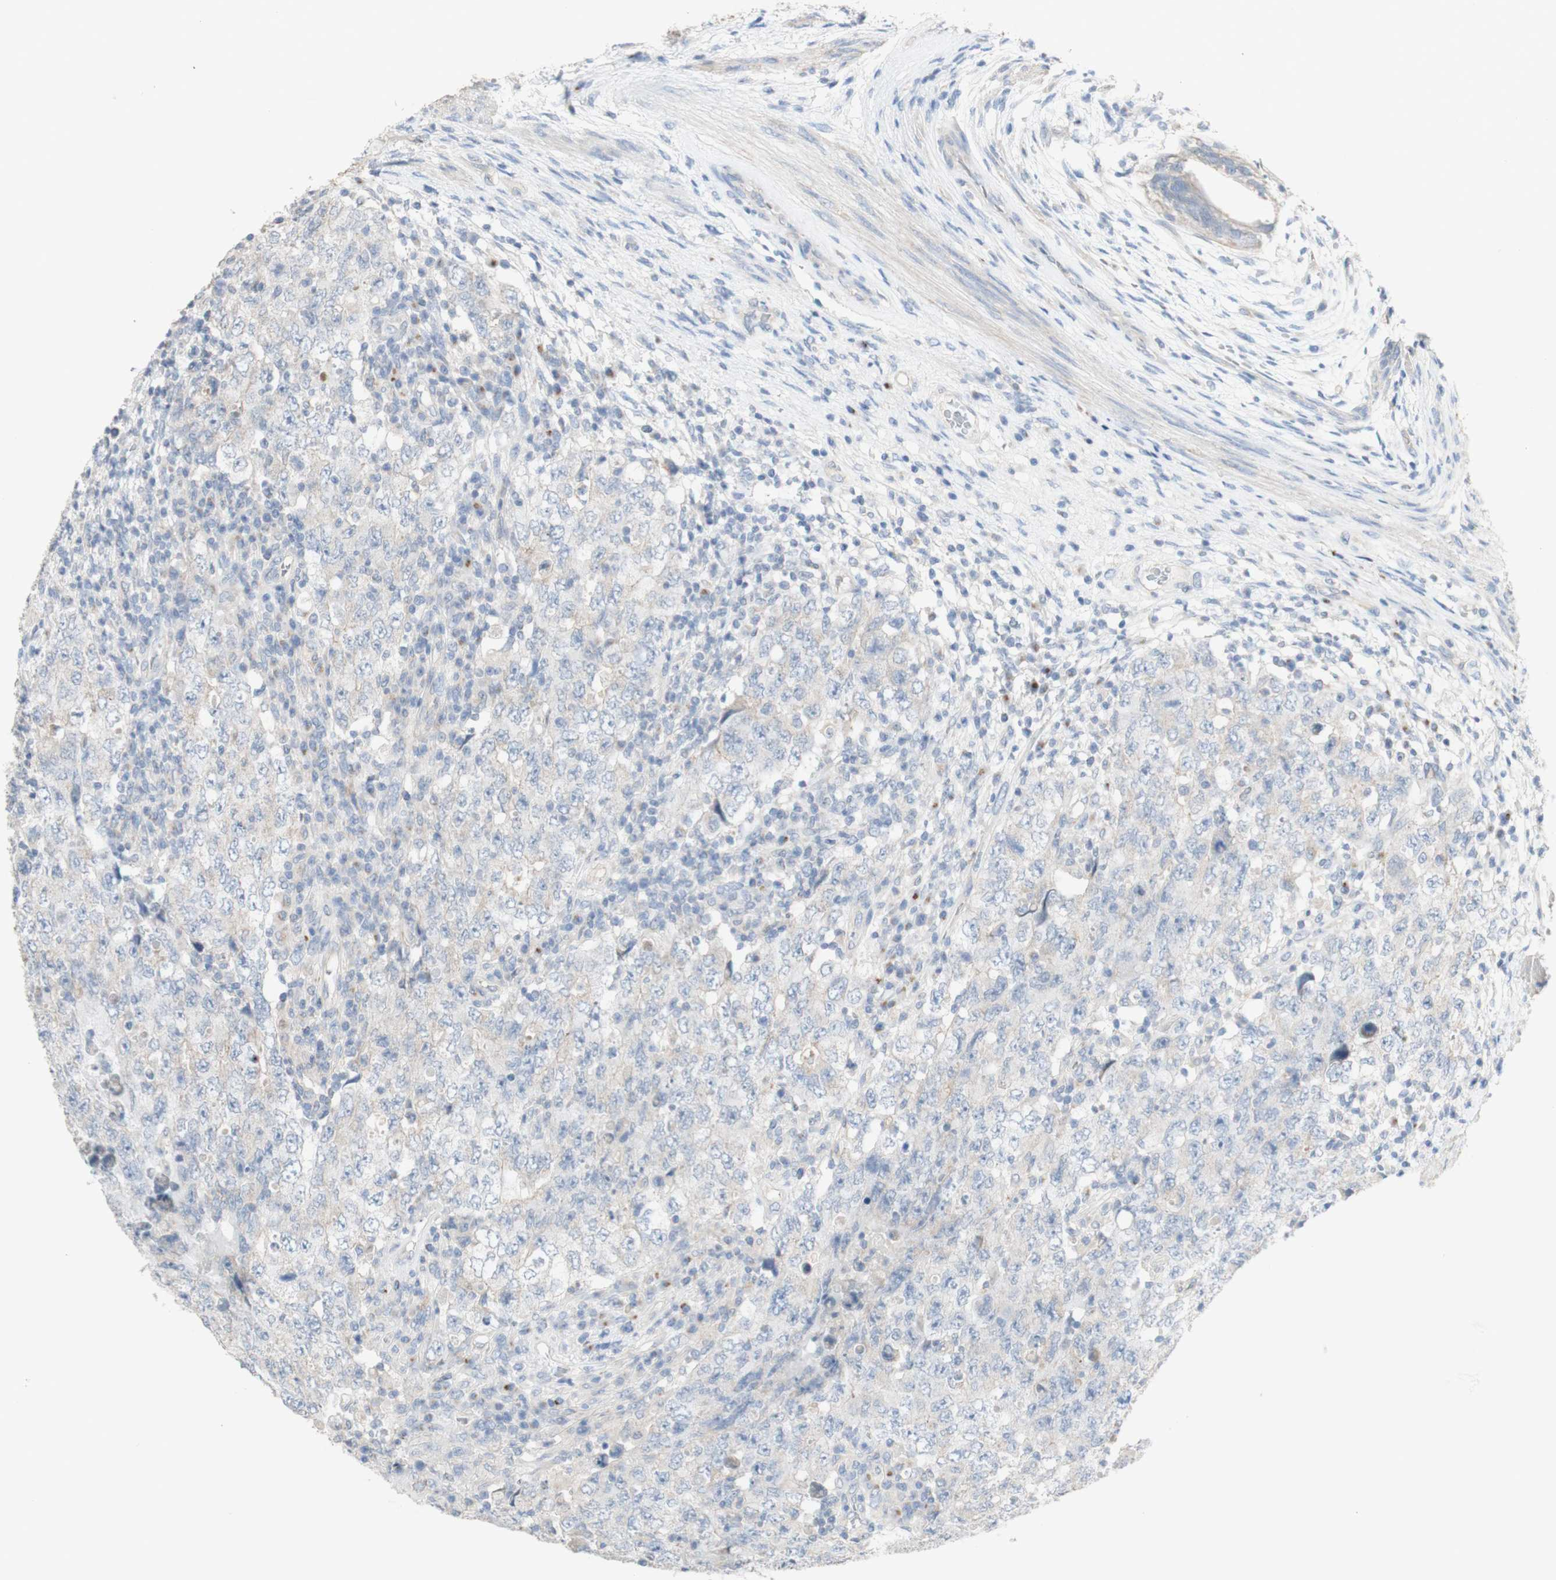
{"staining": {"intensity": "negative", "quantity": "none", "location": "none"}, "tissue": "testis cancer", "cell_type": "Tumor cells", "image_type": "cancer", "snomed": [{"axis": "morphology", "description": "Carcinoma, Embryonal, NOS"}, {"axis": "topography", "description": "Testis"}], "caption": "DAB immunohistochemical staining of human testis cancer displays no significant staining in tumor cells. (Stains: DAB (3,3'-diaminobenzidine) immunohistochemistry (IHC) with hematoxylin counter stain, Microscopy: brightfield microscopy at high magnification).", "gene": "MANEA", "patient": {"sex": "male", "age": 26}}